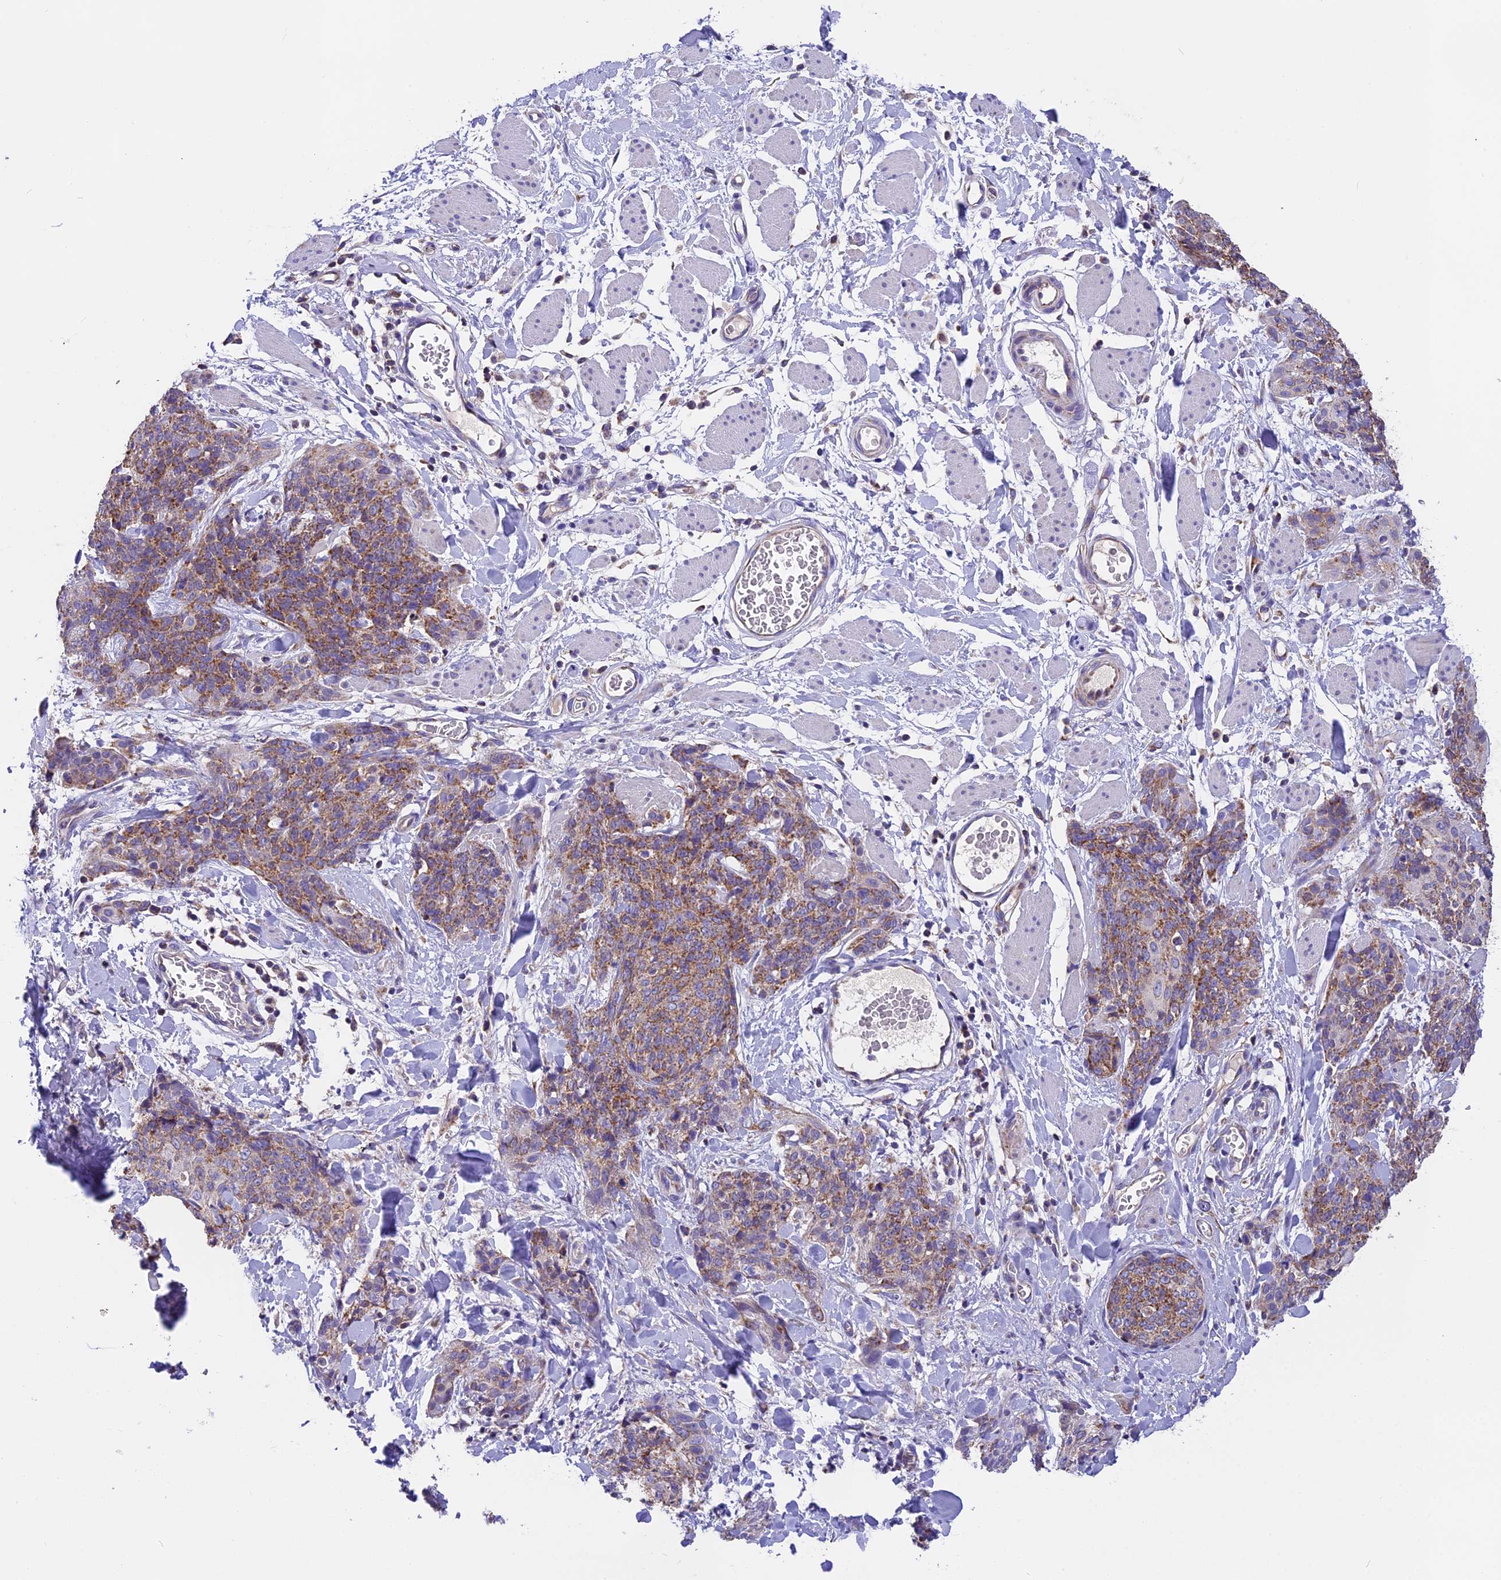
{"staining": {"intensity": "moderate", "quantity": ">75%", "location": "cytoplasmic/membranous"}, "tissue": "skin cancer", "cell_type": "Tumor cells", "image_type": "cancer", "snomed": [{"axis": "morphology", "description": "Squamous cell carcinoma, NOS"}, {"axis": "topography", "description": "Skin"}, {"axis": "topography", "description": "Vulva"}], "caption": "Protein staining displays moderate cytoplasmic/membranous staining in approximately >75% of tumor cells in squamous cell carcinoma (skin).", "gene": "MGME1", "patient": {"sex": "female", "age": 85}}